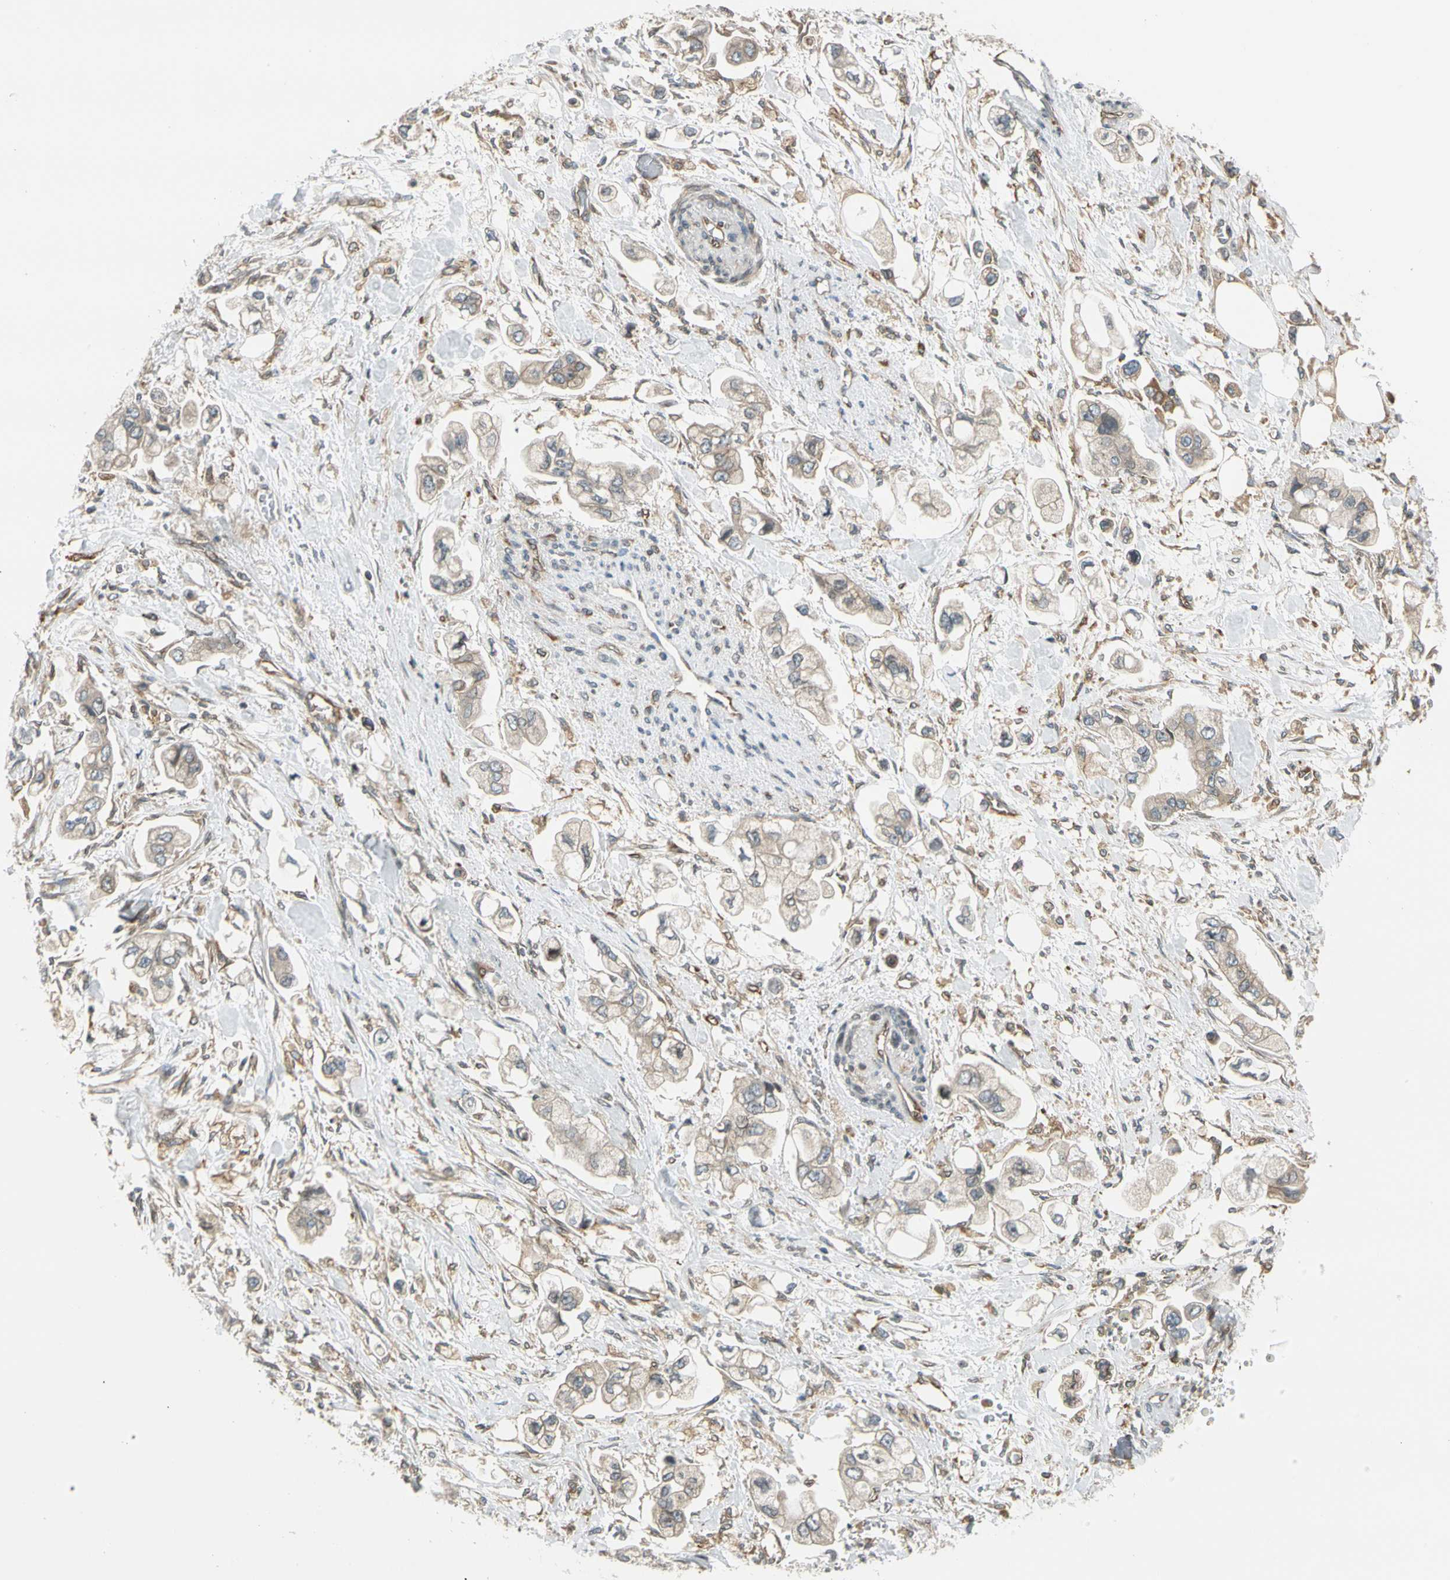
{"staining": {"intensity": "weak", "quantity": "<25%", "location": "cytoplasmic/membranous"}, "tissue": "stomach cancer", "cell_type": "Tumor cells", "image_type": "cancer", "snomed": [{"axis": "morphology", "description": "Adenocarcinoma, NOS"}, {"axis": "topography", "description": "Stomach"}], "caption": "The micrograph reveals no staining of tumor cells in stomach cancer (adenocarcinoma).", "gene": "TRIO", "patient": {"sex": "male", "age": 62}}